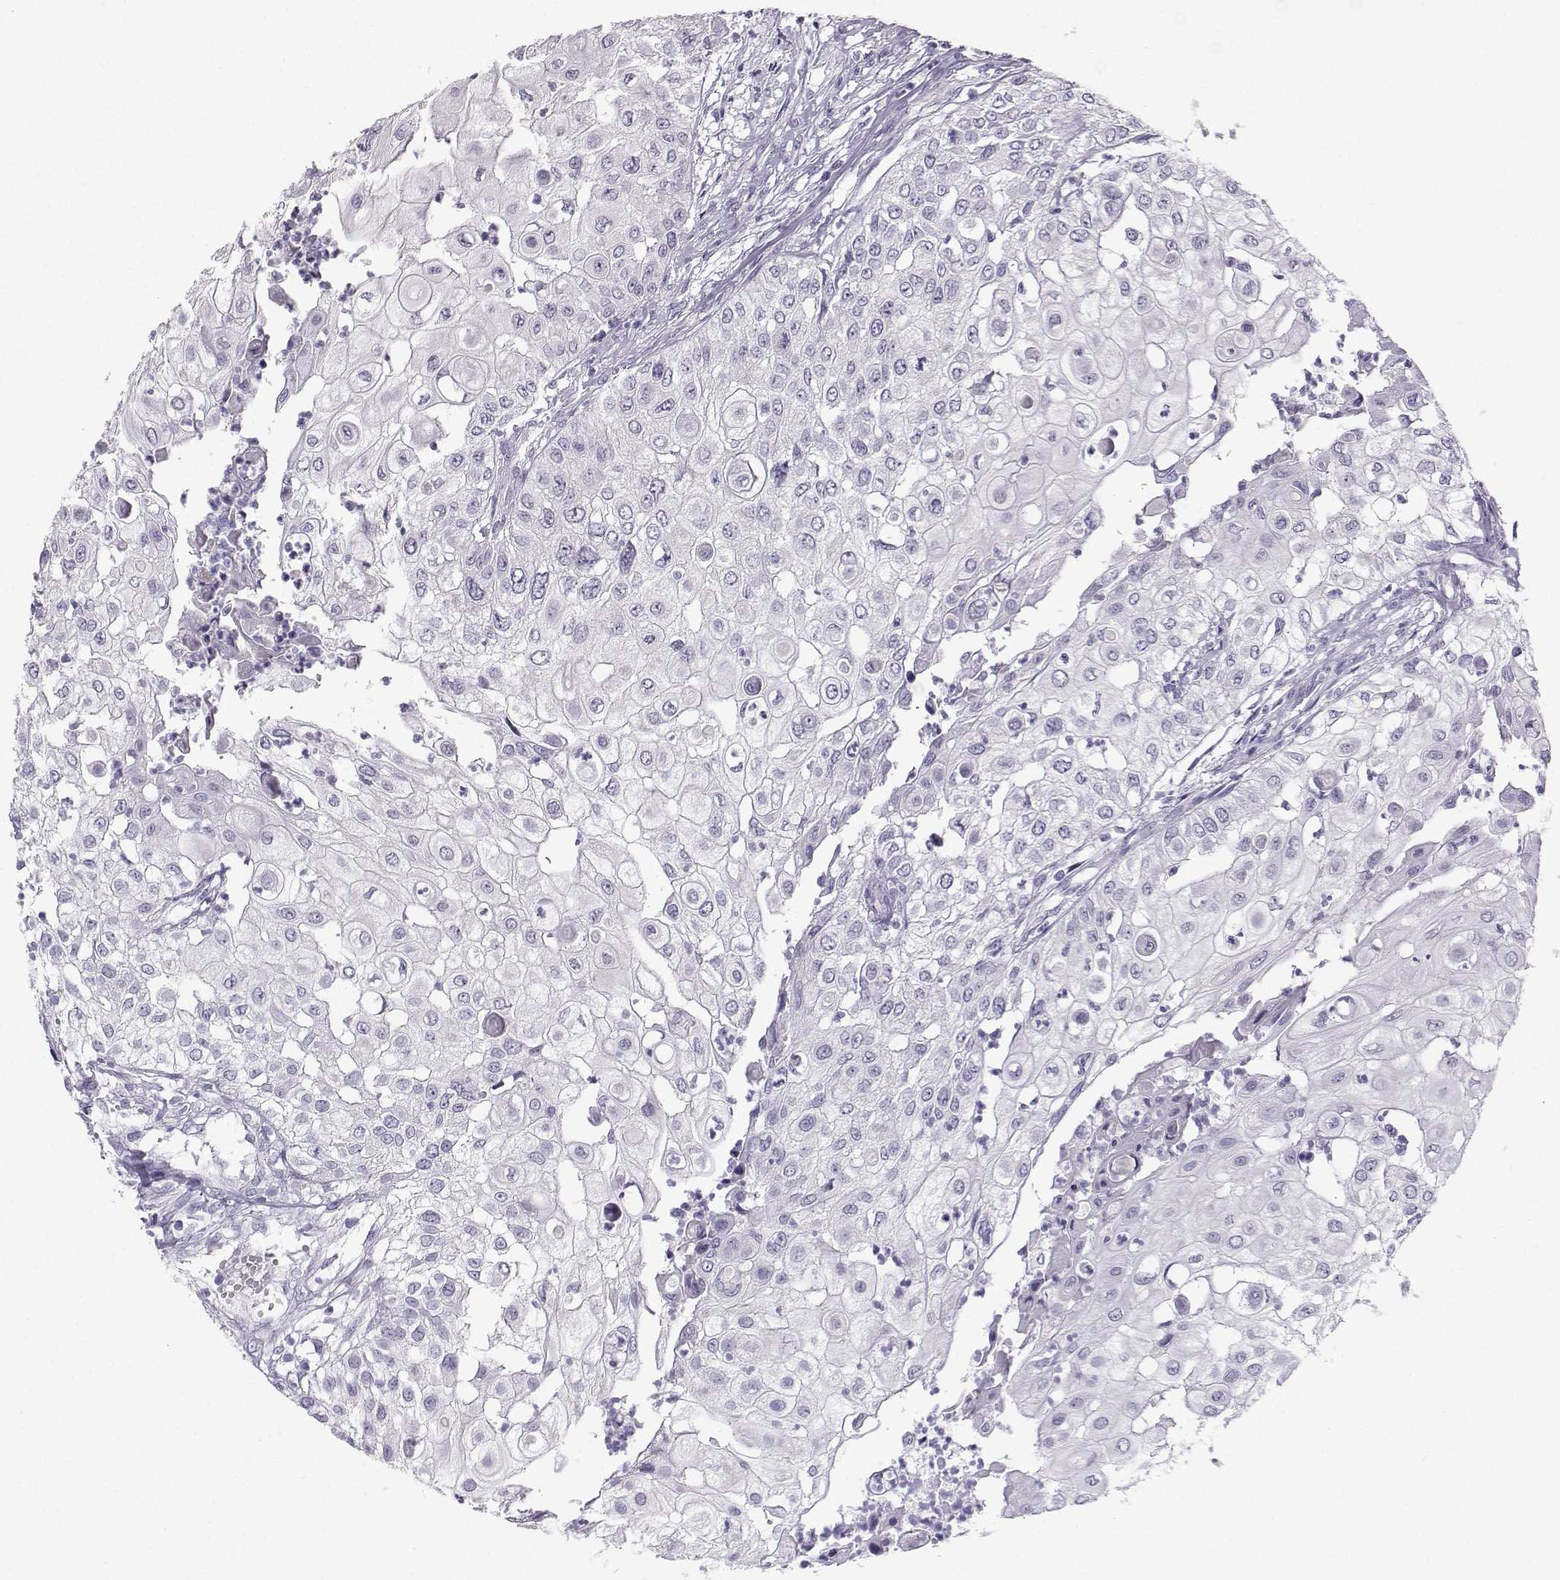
{"staining": {"intensity": "negative", "quantity": "none", "location": "none"}, "tissue": "urothelial cancer", "cell_type": "Tumor cells", "image_type": "cancer", "snomed": [{"axis": "morphology", "description": "Urothelial carcinoma, High grade"}, {"axis": "topography", "description": "Urinary bladder"}], "caption": "This is an IHC image of human urothelial cancer. There is no expression in tumor cells.", "gene": "ZBTB8B", "patient": {"sex": "female", "age": 79}}